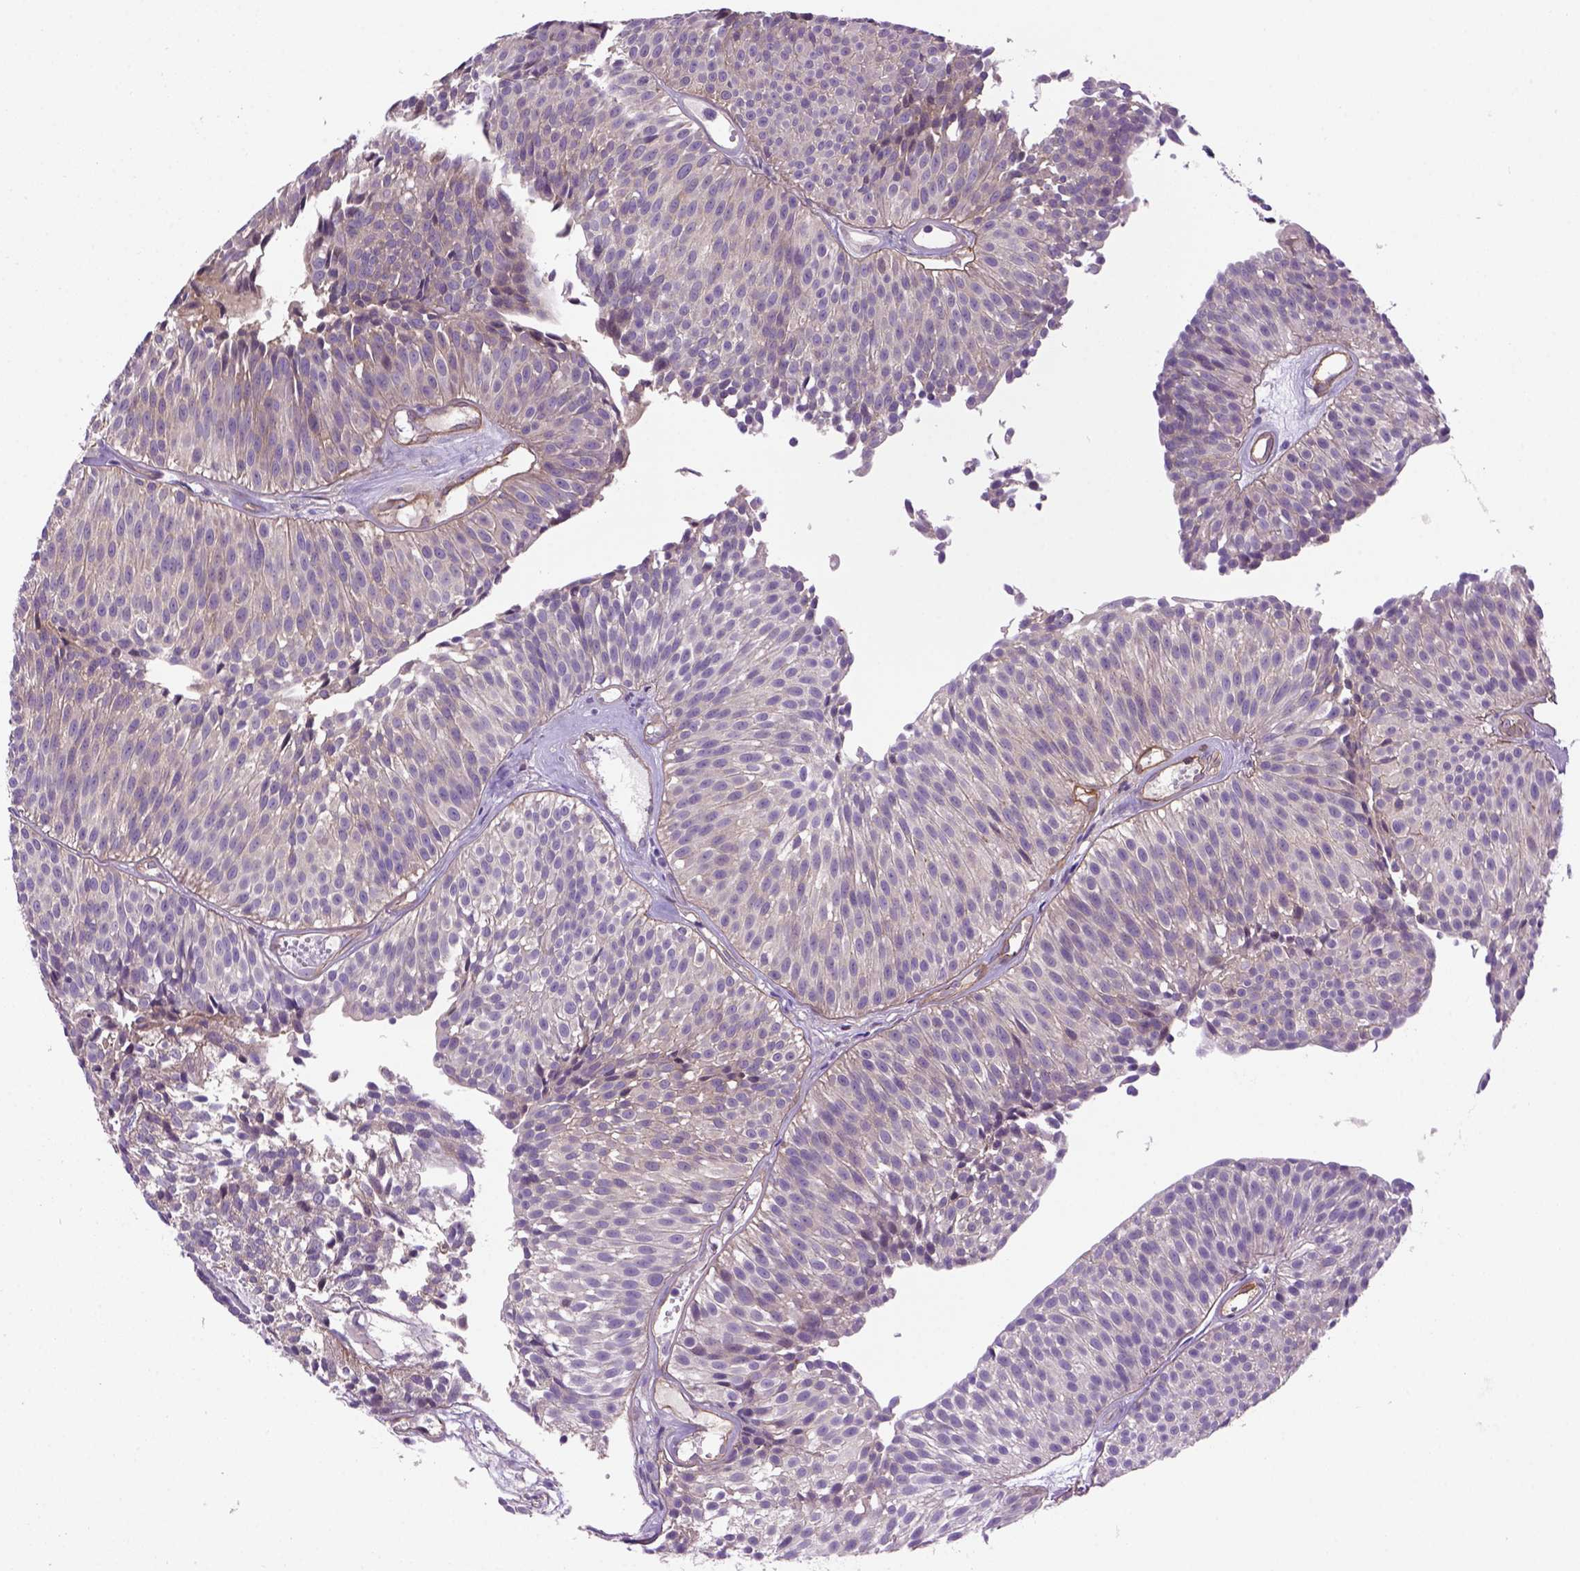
{"staining": {"intensity": "negative", "quantity": "none", "location": "none"}, "tissue": "urothelial cancer", "cell_type": "Tumor cells", "image_type": "cancer", "snomed": [{"axis": "morphology", "description": "Urothelial carcinoma, Low grade"}, {"axis": "topography", "description": "Urinary bladder"}], "caption": "Immunohistochemistry photomicrograph of neoplastic tissue: human low-grade urothelial carcinoma stained with DAB (3,3'-diaminobenzidine) reveals no significant protein positivity in tumor cells.", "gene": "CASKIN2", "patient": {"sex": "male", "age": 63}}